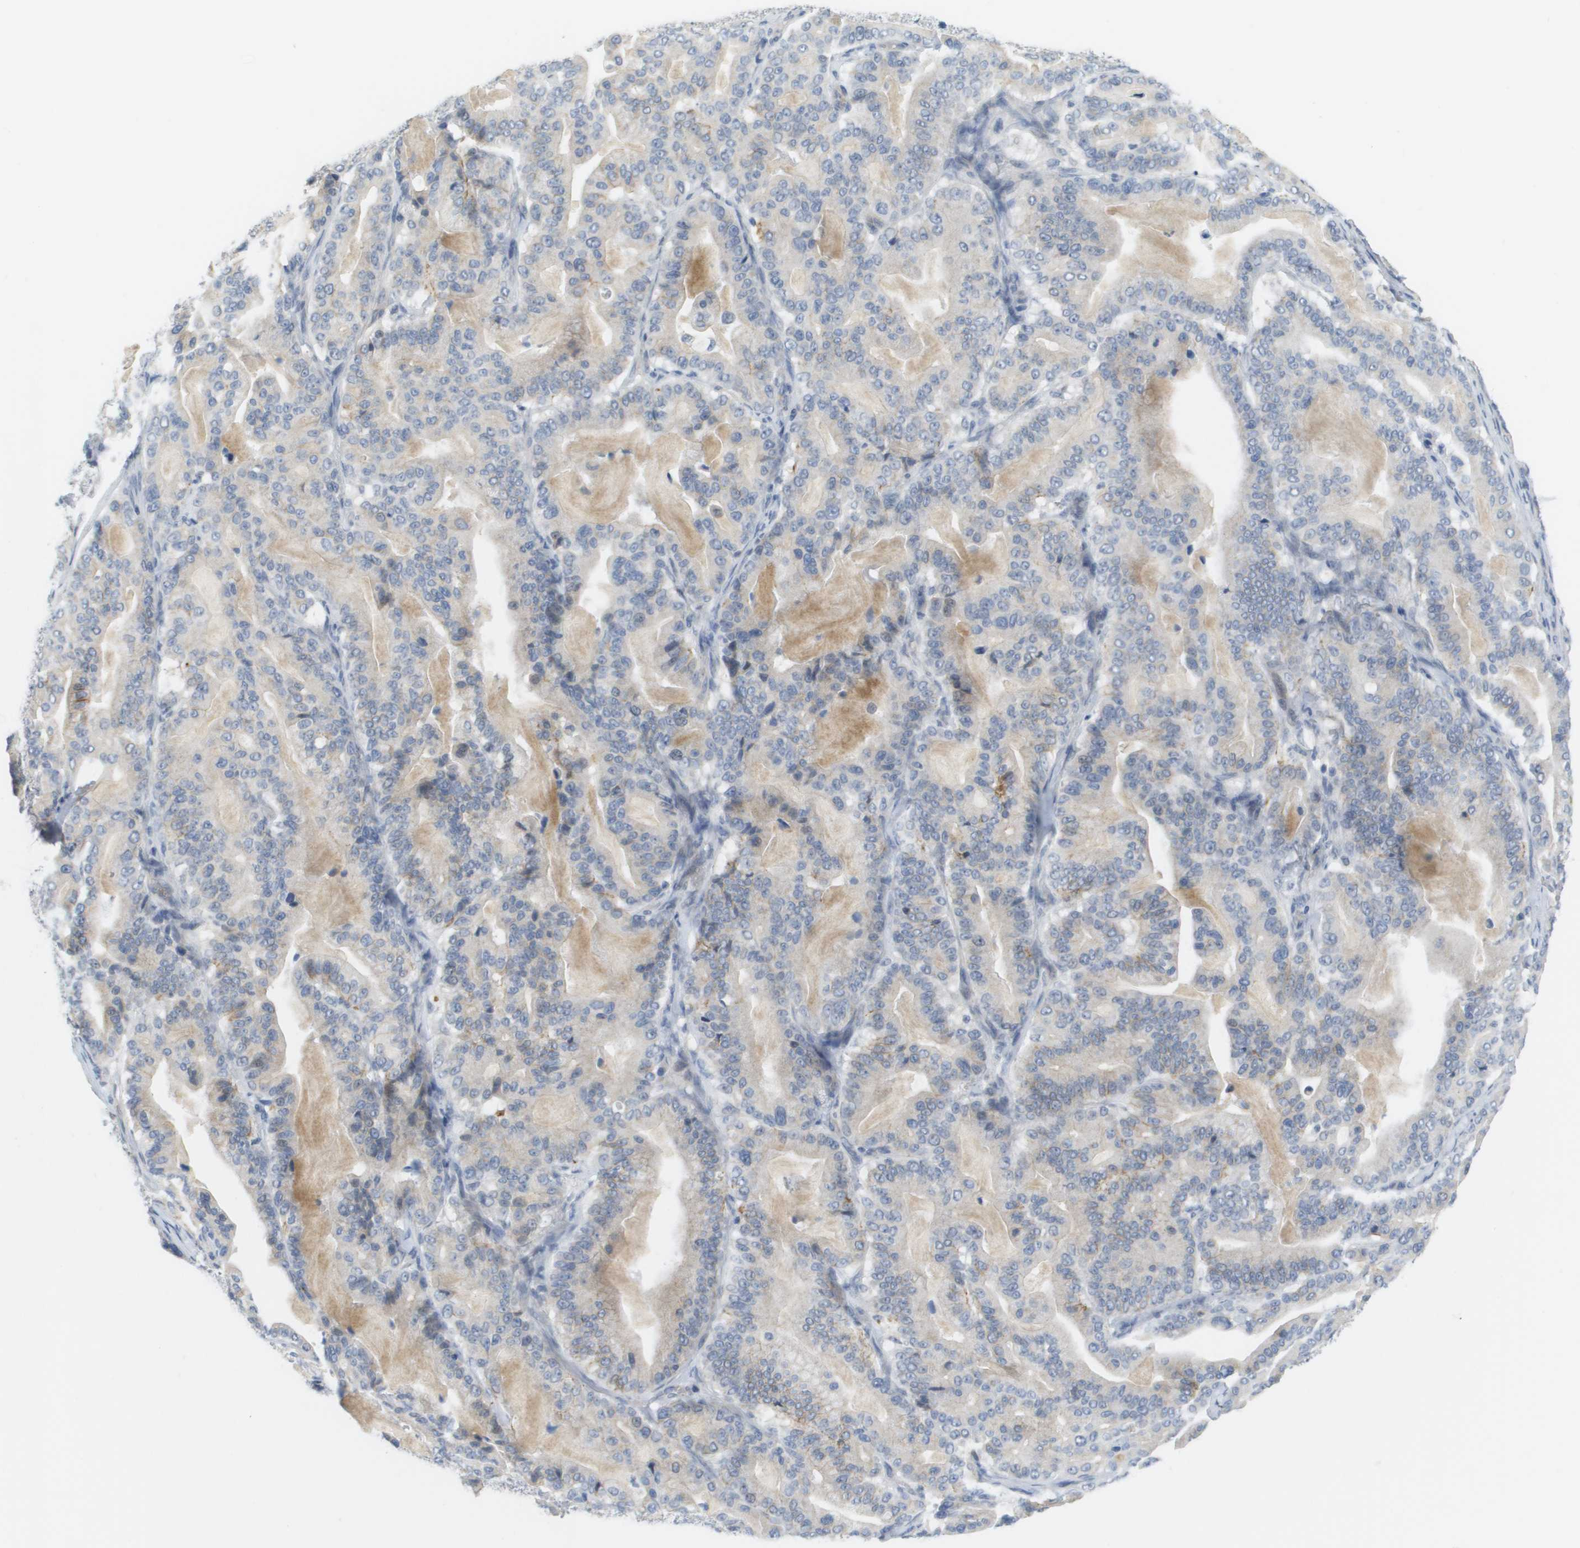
{"staining": {"intensity": "weak", "quantity": "<25%", "location": "cytoplasmic/membranous"}, "tissue": "pancreatic cancer", "cell_type": "Tumor cells", "image_type": "cancer", "snomed": [{"axis": "morphology", "description": "Adenocarcinoma, NOS"}, {"axis": "topography", "description": "Pancreas"}], "caption": "Tumor cells are negative for brown protein staining in pancreatic adenocarcinoma.", "gene": "PDE4A", "patient": {"sex": "male", "age": 63}}